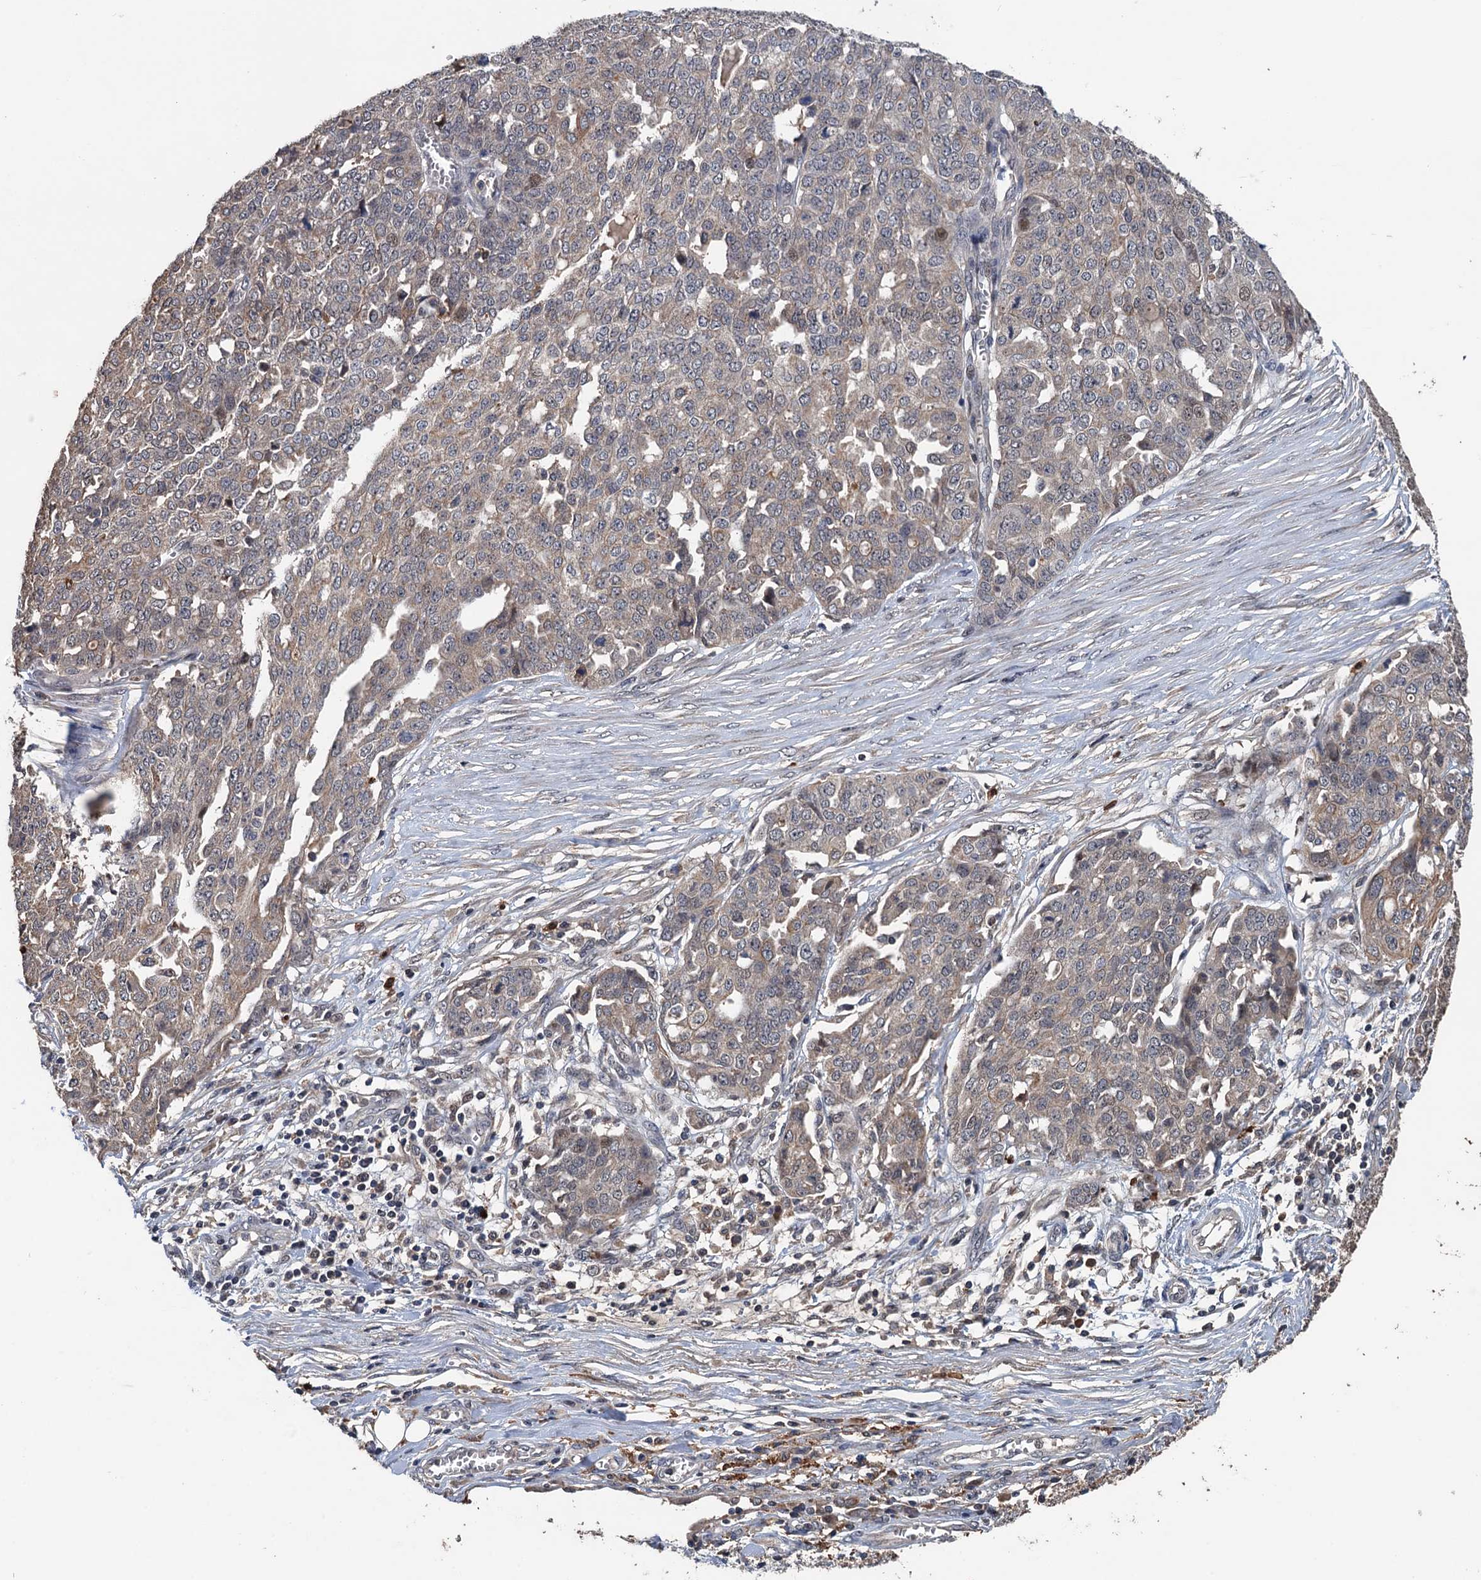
{"staining": {"intensity": "weak", "quantity": "25%-75%", "location": "cytoplasmic/membranous,nuclear"}, "tissue": "ovarian cancer", "cell_type": "Tumor cells", "image_type": "cancer", "snomed": [{"axis": "morphology", "description": "Cystadenocarcinoma, serous, NOS"}, {"axis": "topography", "description": "Soft tissue"}, {"axis": "topography", "description": "Ovary"}], "caption": "Immunohistochemistry (IHC) image of ovarian serous cystadenocarcinoma stained for a protein (brown), which exhibits low levels of weak cytoplasmic/membranous and nuclear positivity in approximately 25%-75% of tumor cells.", "gene": "ZNF438", "patient": {"sex": "female", "age": 57}}